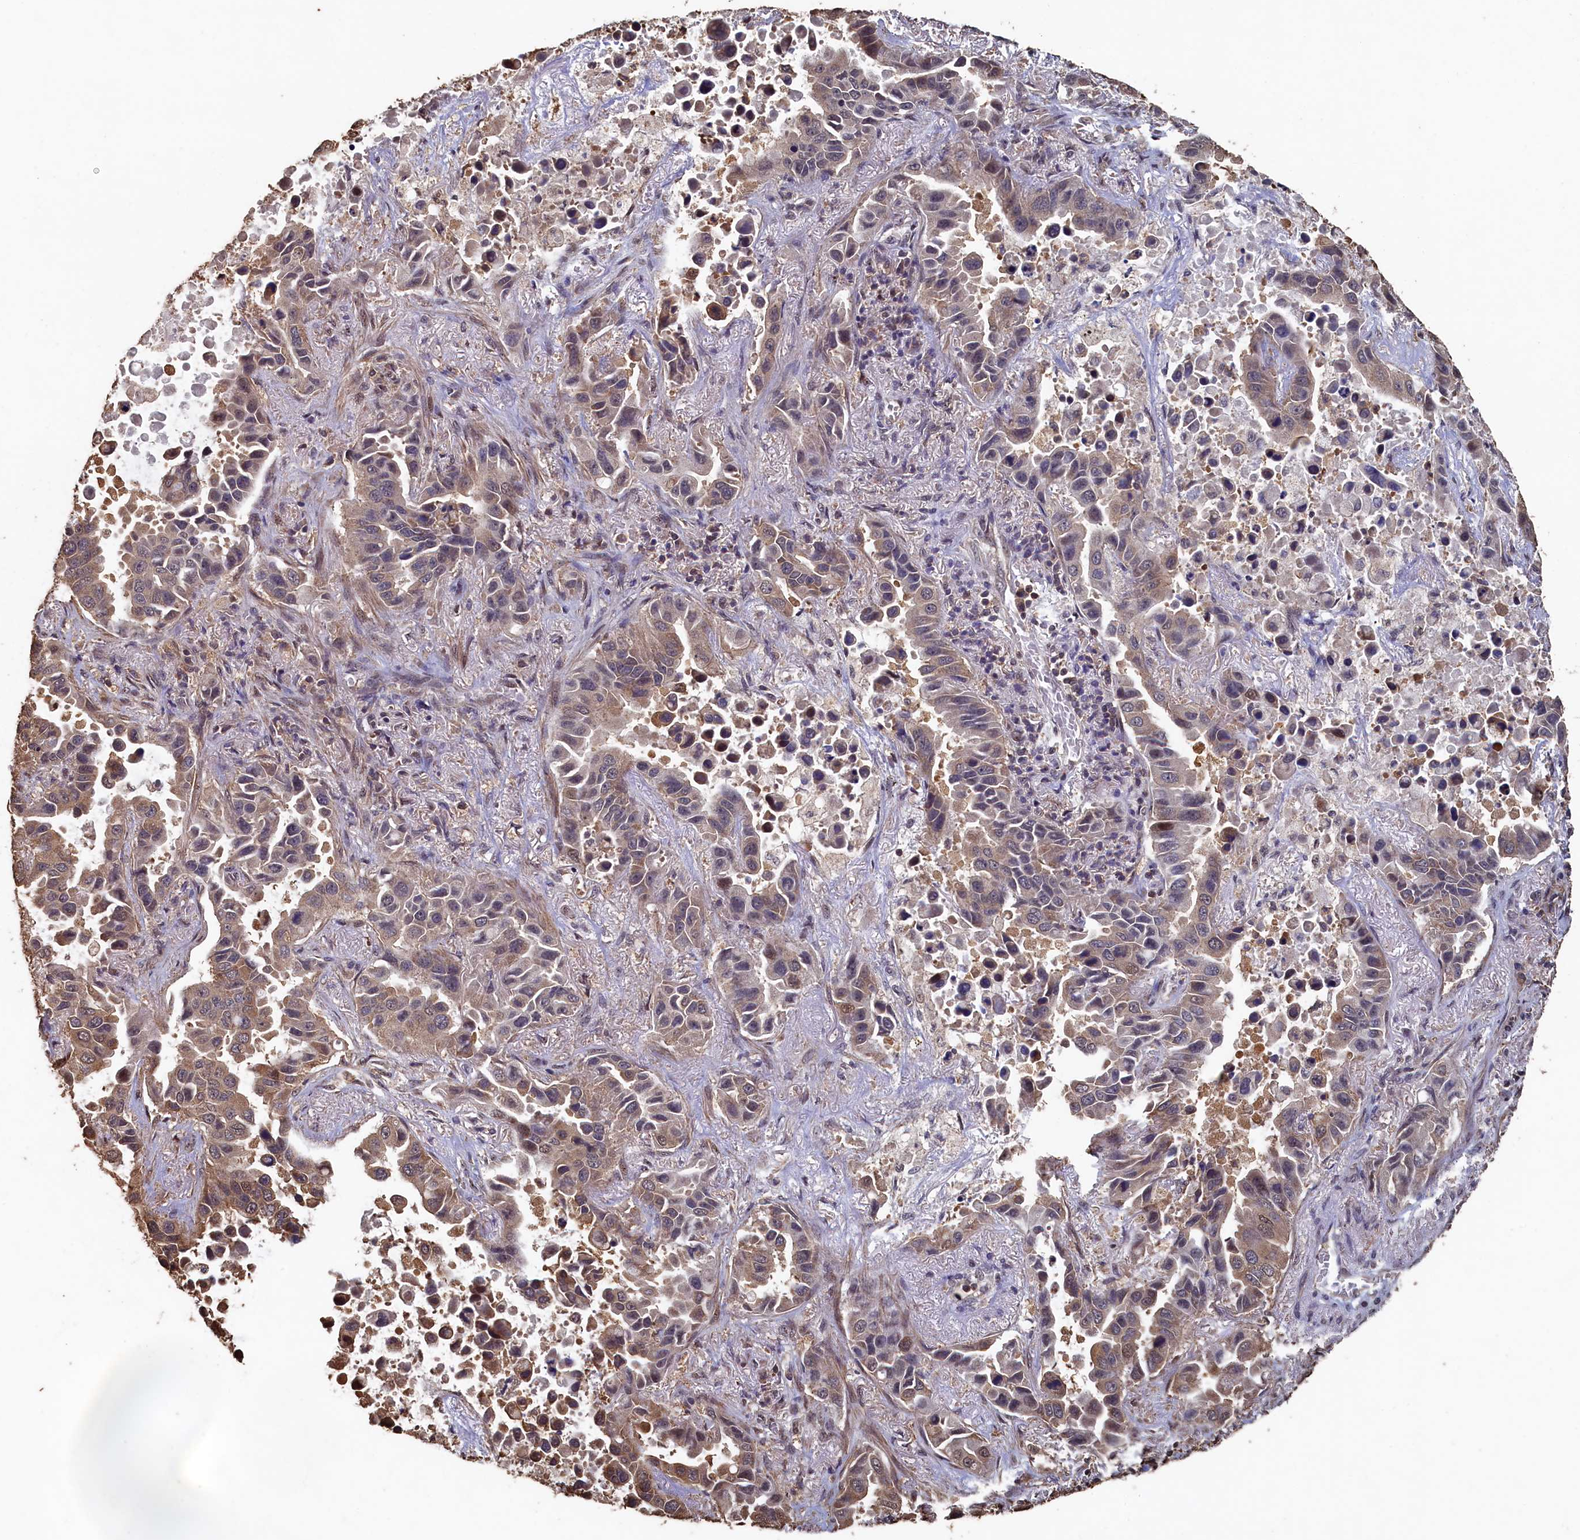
{"staining": {"intensity": "weak", "quantity": "25%-75%", "location": "cytoplasmic/membranous"}, "tissue": "lung cancer", "cell_type": "Tumor cells", "image_type": "cancer", "snomed": [{"axis": "morphology", "description": "Adenocarcinoma, NOS"}, {"axis": "topography", "description": "Lung"}], "caption": "Adenocarcinoma (lung) was stained to show a protein in brown. There is low levels of weak cytoplasmic/membranous staining in approximately 25%-75% of tumor cells.", "gene": "PIGN", "patient": {"sex": "male", "age": 64}}